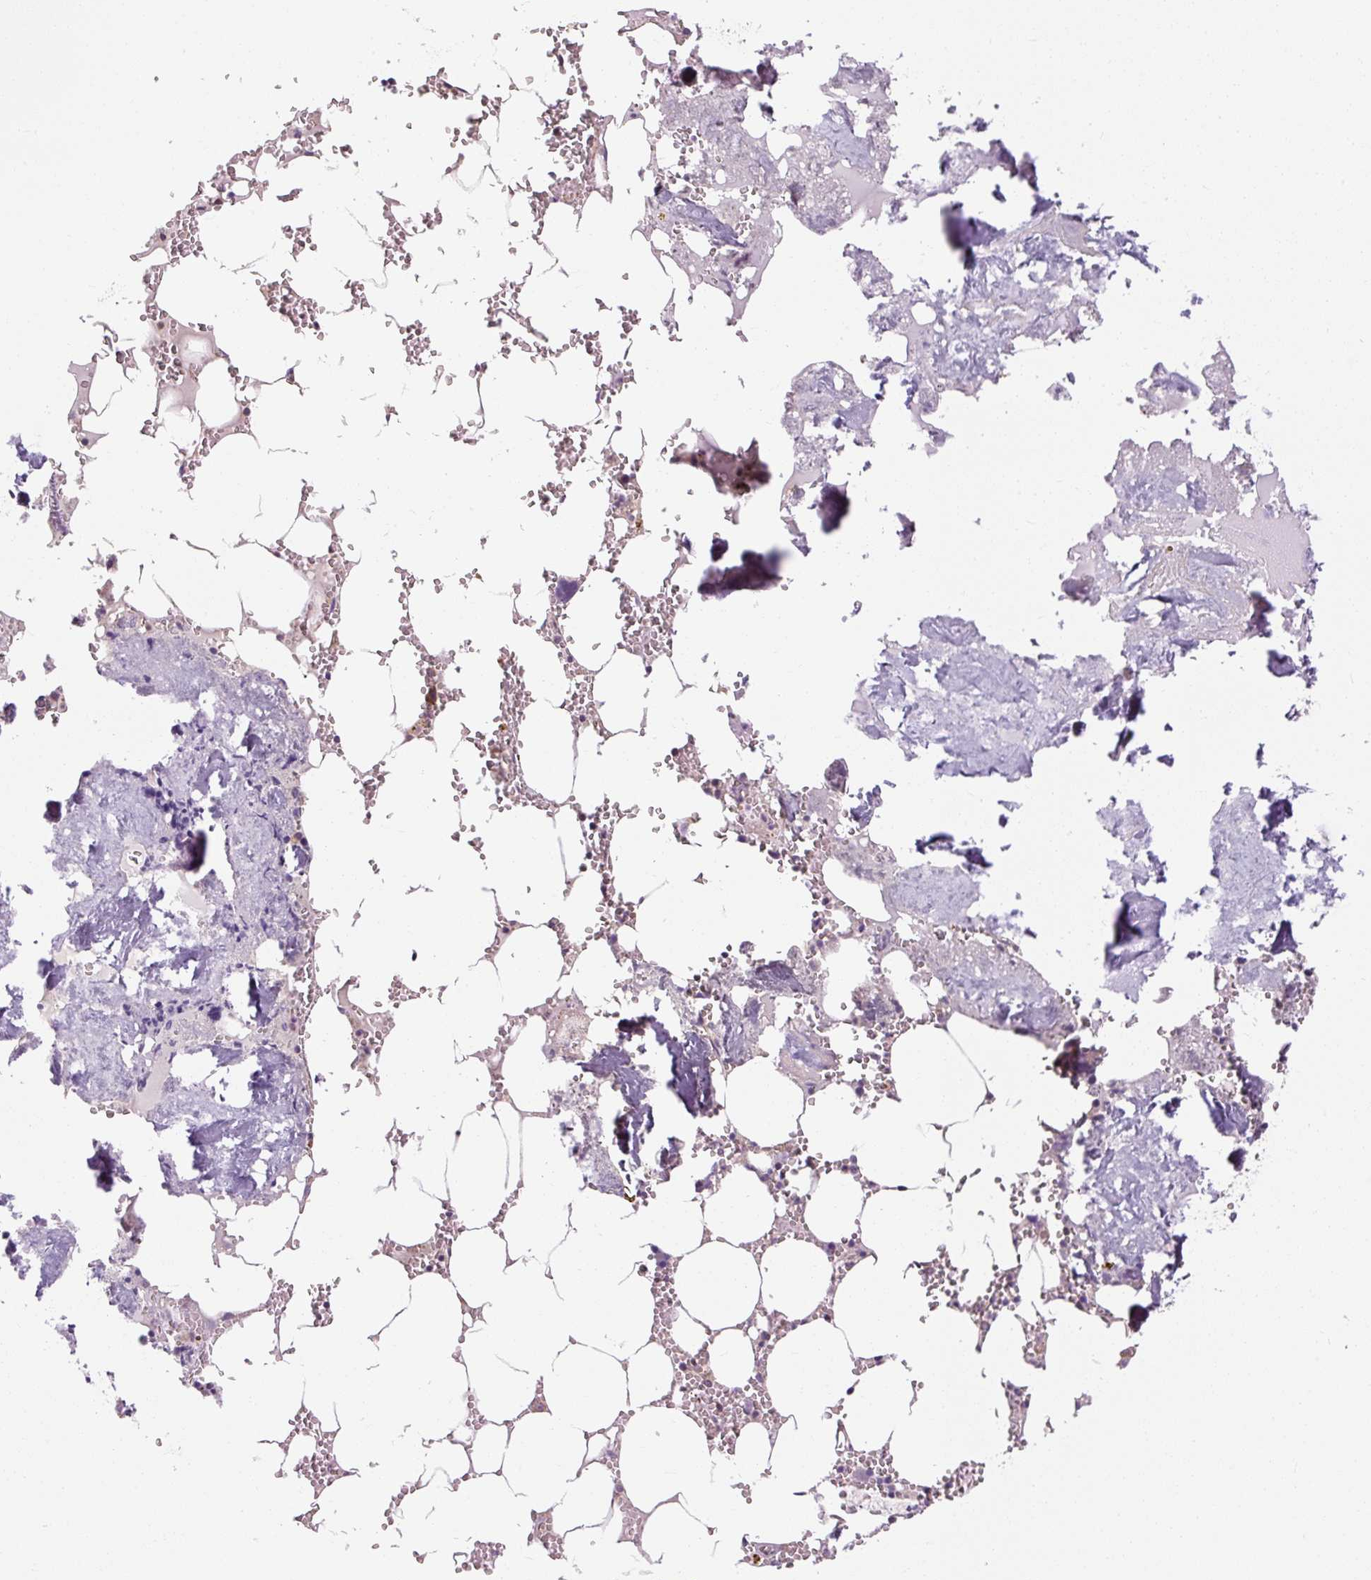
{"staining": {"intensity": "moderate", "quantity": "25%-75%", "location": "cytoplasmic/membranous"}, "tissue": "bone marrow", "cell_type": "Hematopoietic cells", "image_type": "normal", "snomed": [{"axis": "morphology", "description": "Normal tissue, NOS"}, {"axis": "topography", "description": "Bone marrow"}], "caption": "Protein expression by immunohistochemistry exhibits moderate cytoplasmic/membranous positivity in approximately 25%-75% of hematopoietic cells in normal bone marrow.", "gene": "PRSS48", "patient": {"sex": "male", "age": 54}}